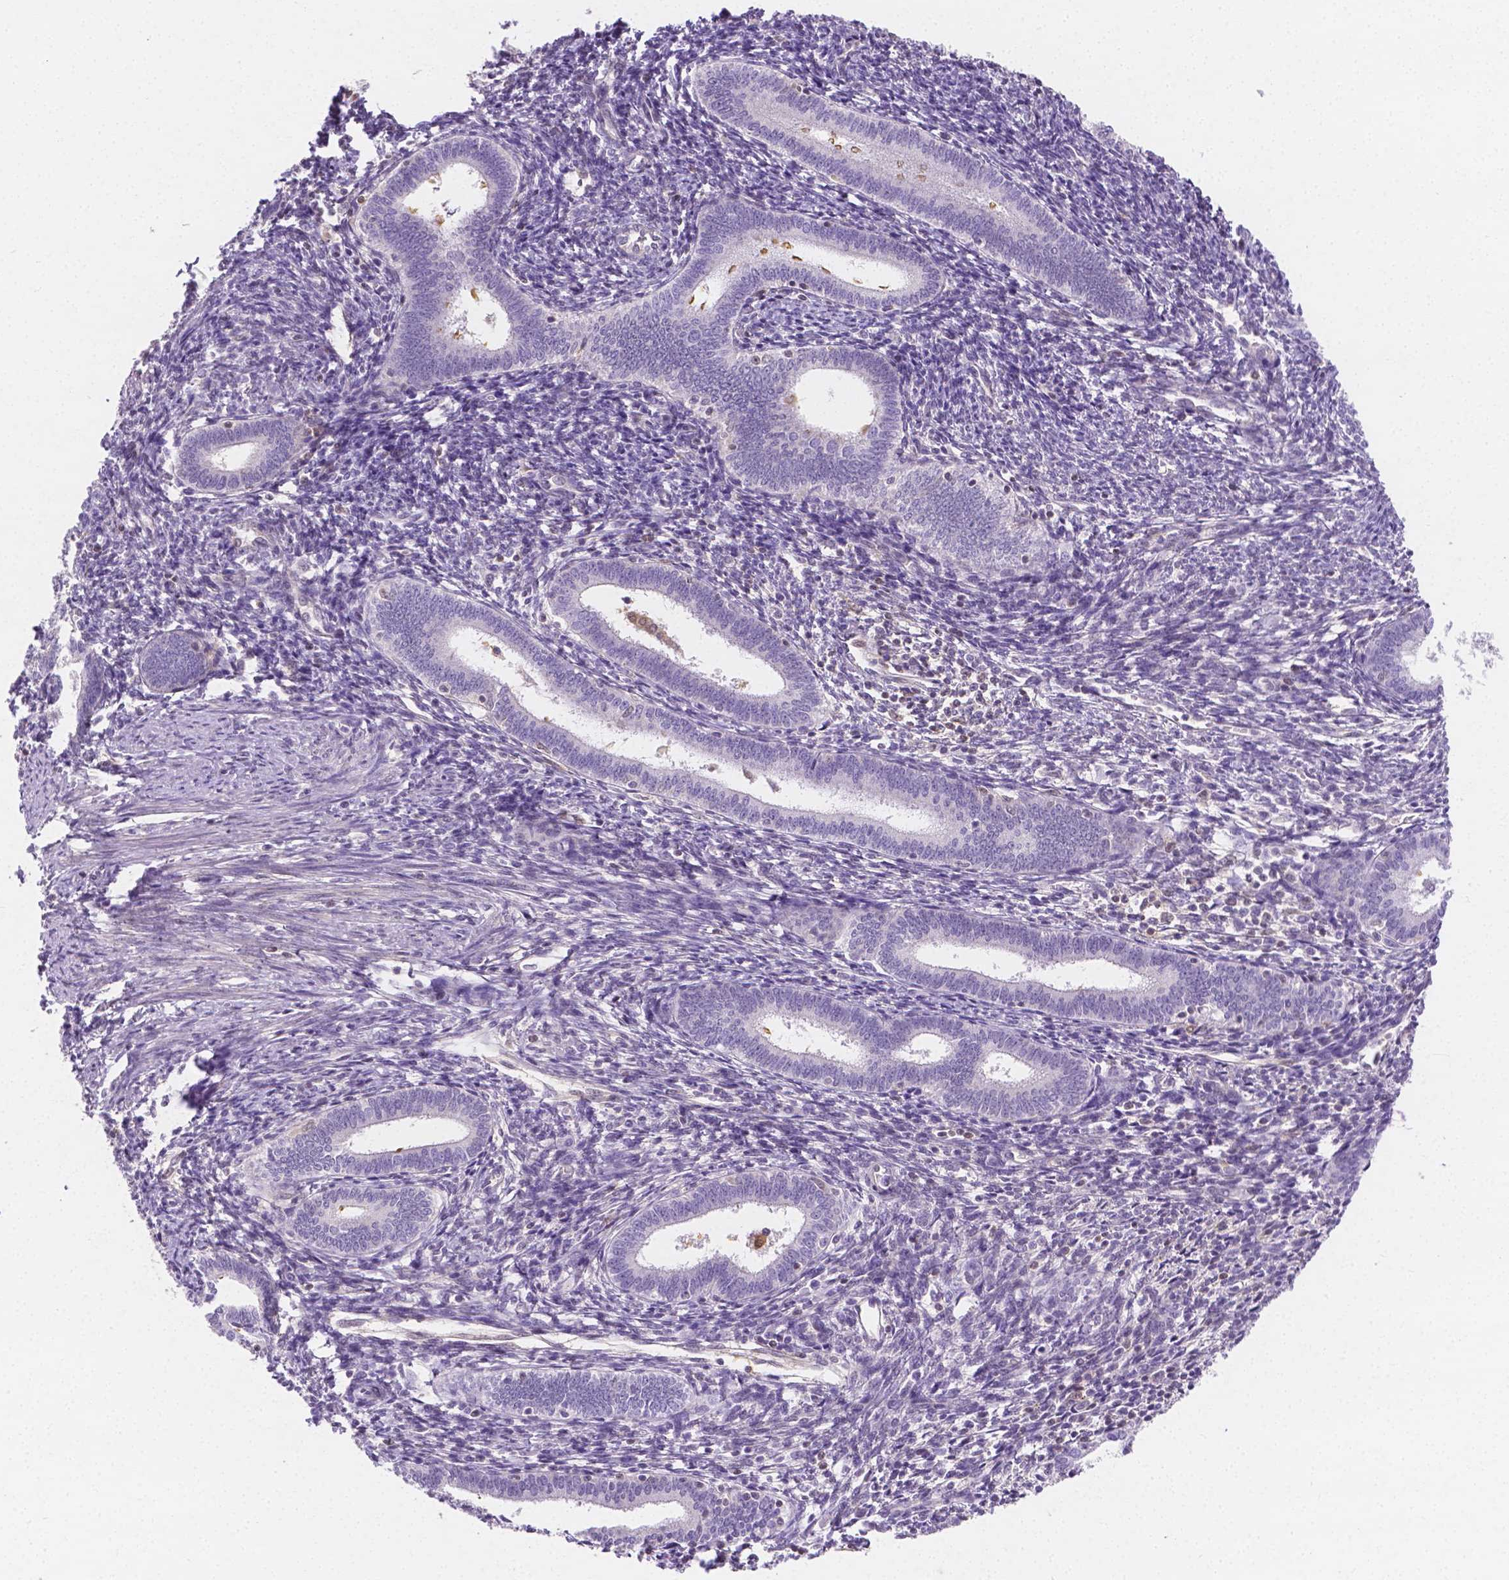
{"staining": {"intensity": "negative", "quantity": "none", "location": "none"}, "tissue": "endometrium", "cell_type": "Cells in endometrial stroma", "image_type": "normal", "snomed": [{"axis": "morphology", "description": "Normal tissue, NOS"}, {"axis": "topography", "description": "Endometrium"}], "caption": "An image of endometrium stained for a protein reveals no brown staining in cells in endometrial stroma. (DAB immunohistochemistry (IHC) visualized using brightfield microscopy, high magnification).", "gene": "SGTB", "patient": {"sex": "female", "age": 41}}